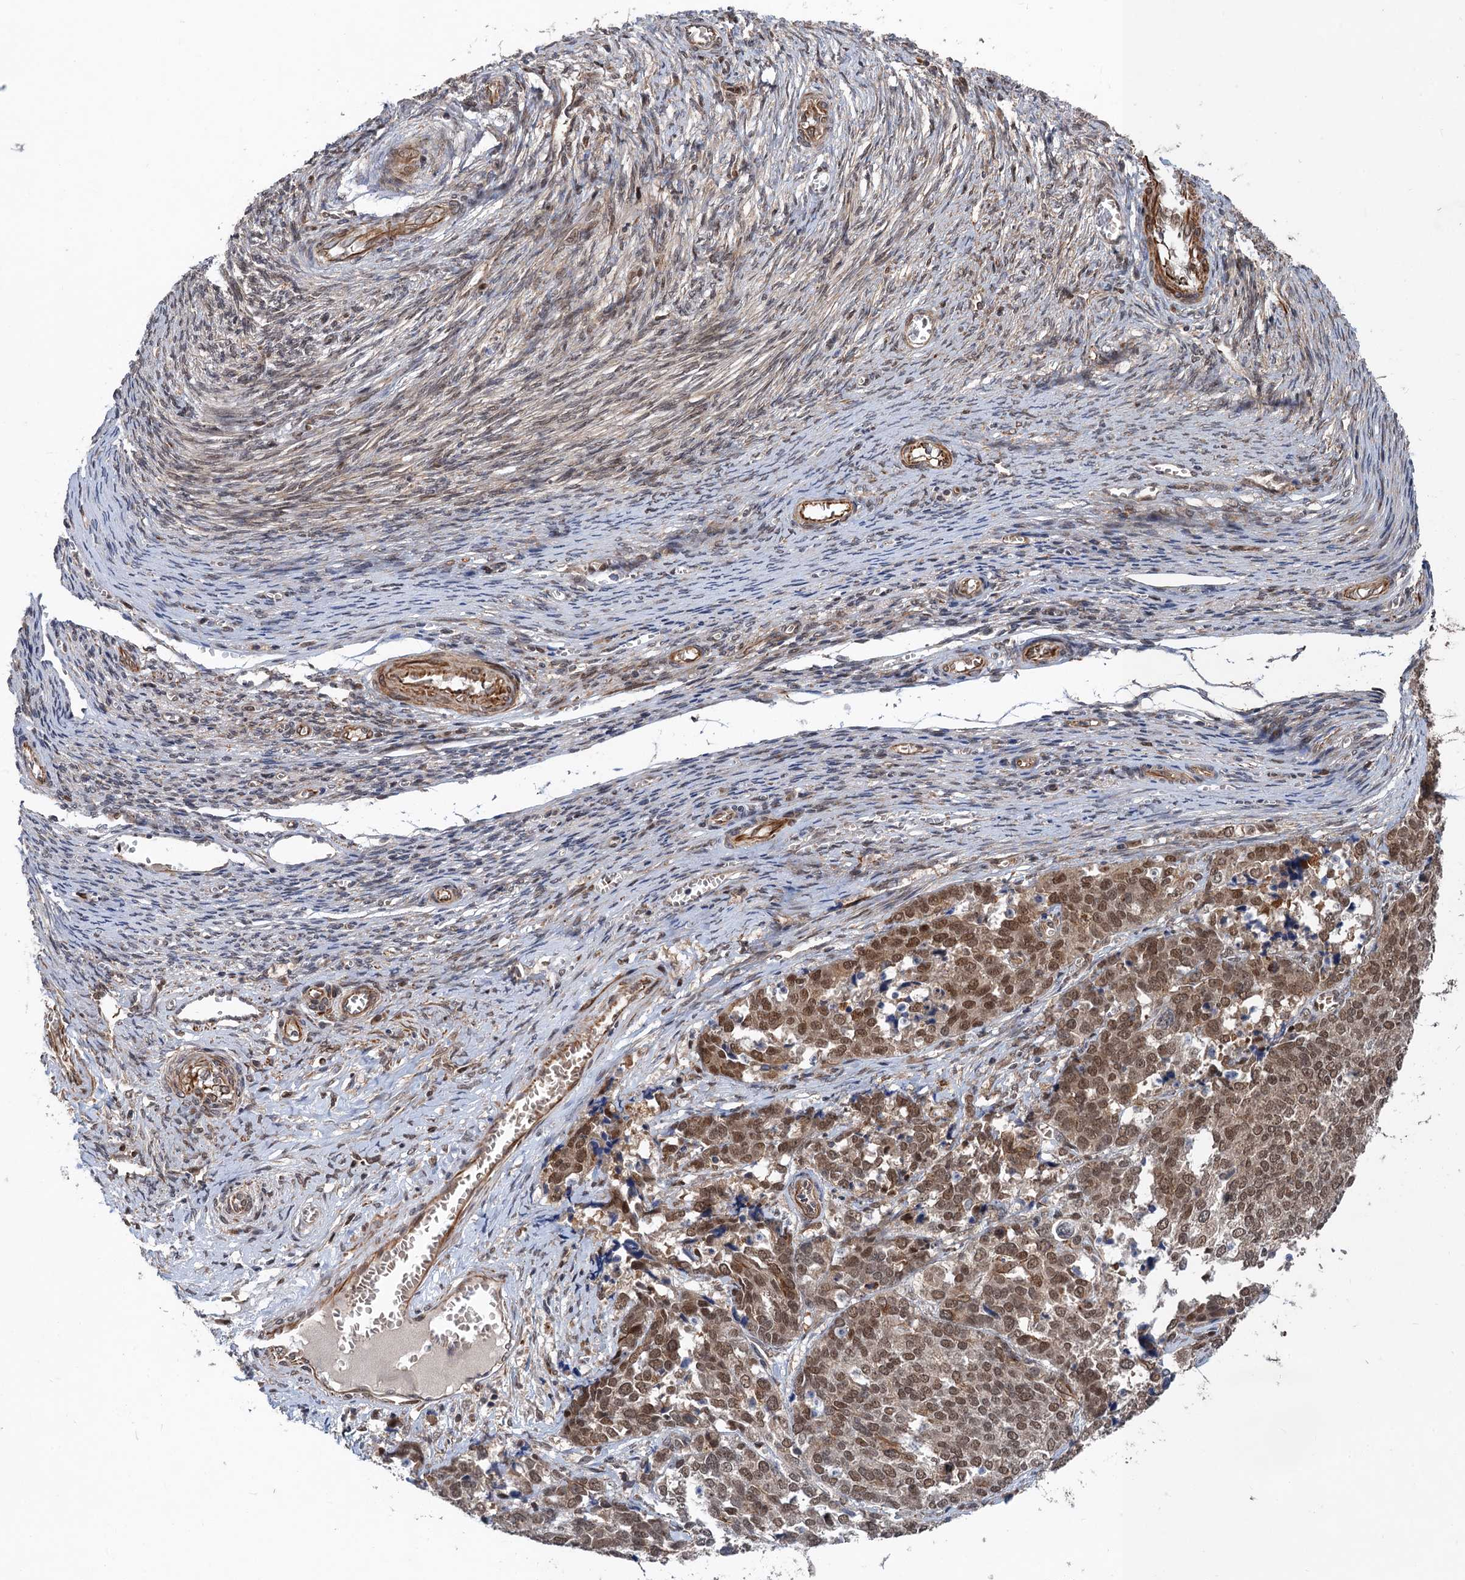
{"staining": {"intensity": "moderate", "quantity": ">75%", "location": "cytoplasmic/membranous,nuclear"}, "tissue": "ovarian cancer", "cell_type": "Tumor cells", "image_type": "cancer", "snomed": [{"axis": "morphology", "description": "Cystadenocarcinoma, serous, NOS"}, {"axis": "topography", "description": "Ovary"}], "caption": "Immunohistochemistry photomicrograph of neoplastic tissue: human ovarian cancer (serous cystadenocarcinoma) stained using immunohistochemistry shows medium levels of moderate protein expression localized specifically in the cytoplasmic/membranous and nuclear of tumor cells, appearing as a cytoplasmic/membranous and nuclear brown color.", "gene": "TTC31", "patient": {"sex": "female", "age": 44}}